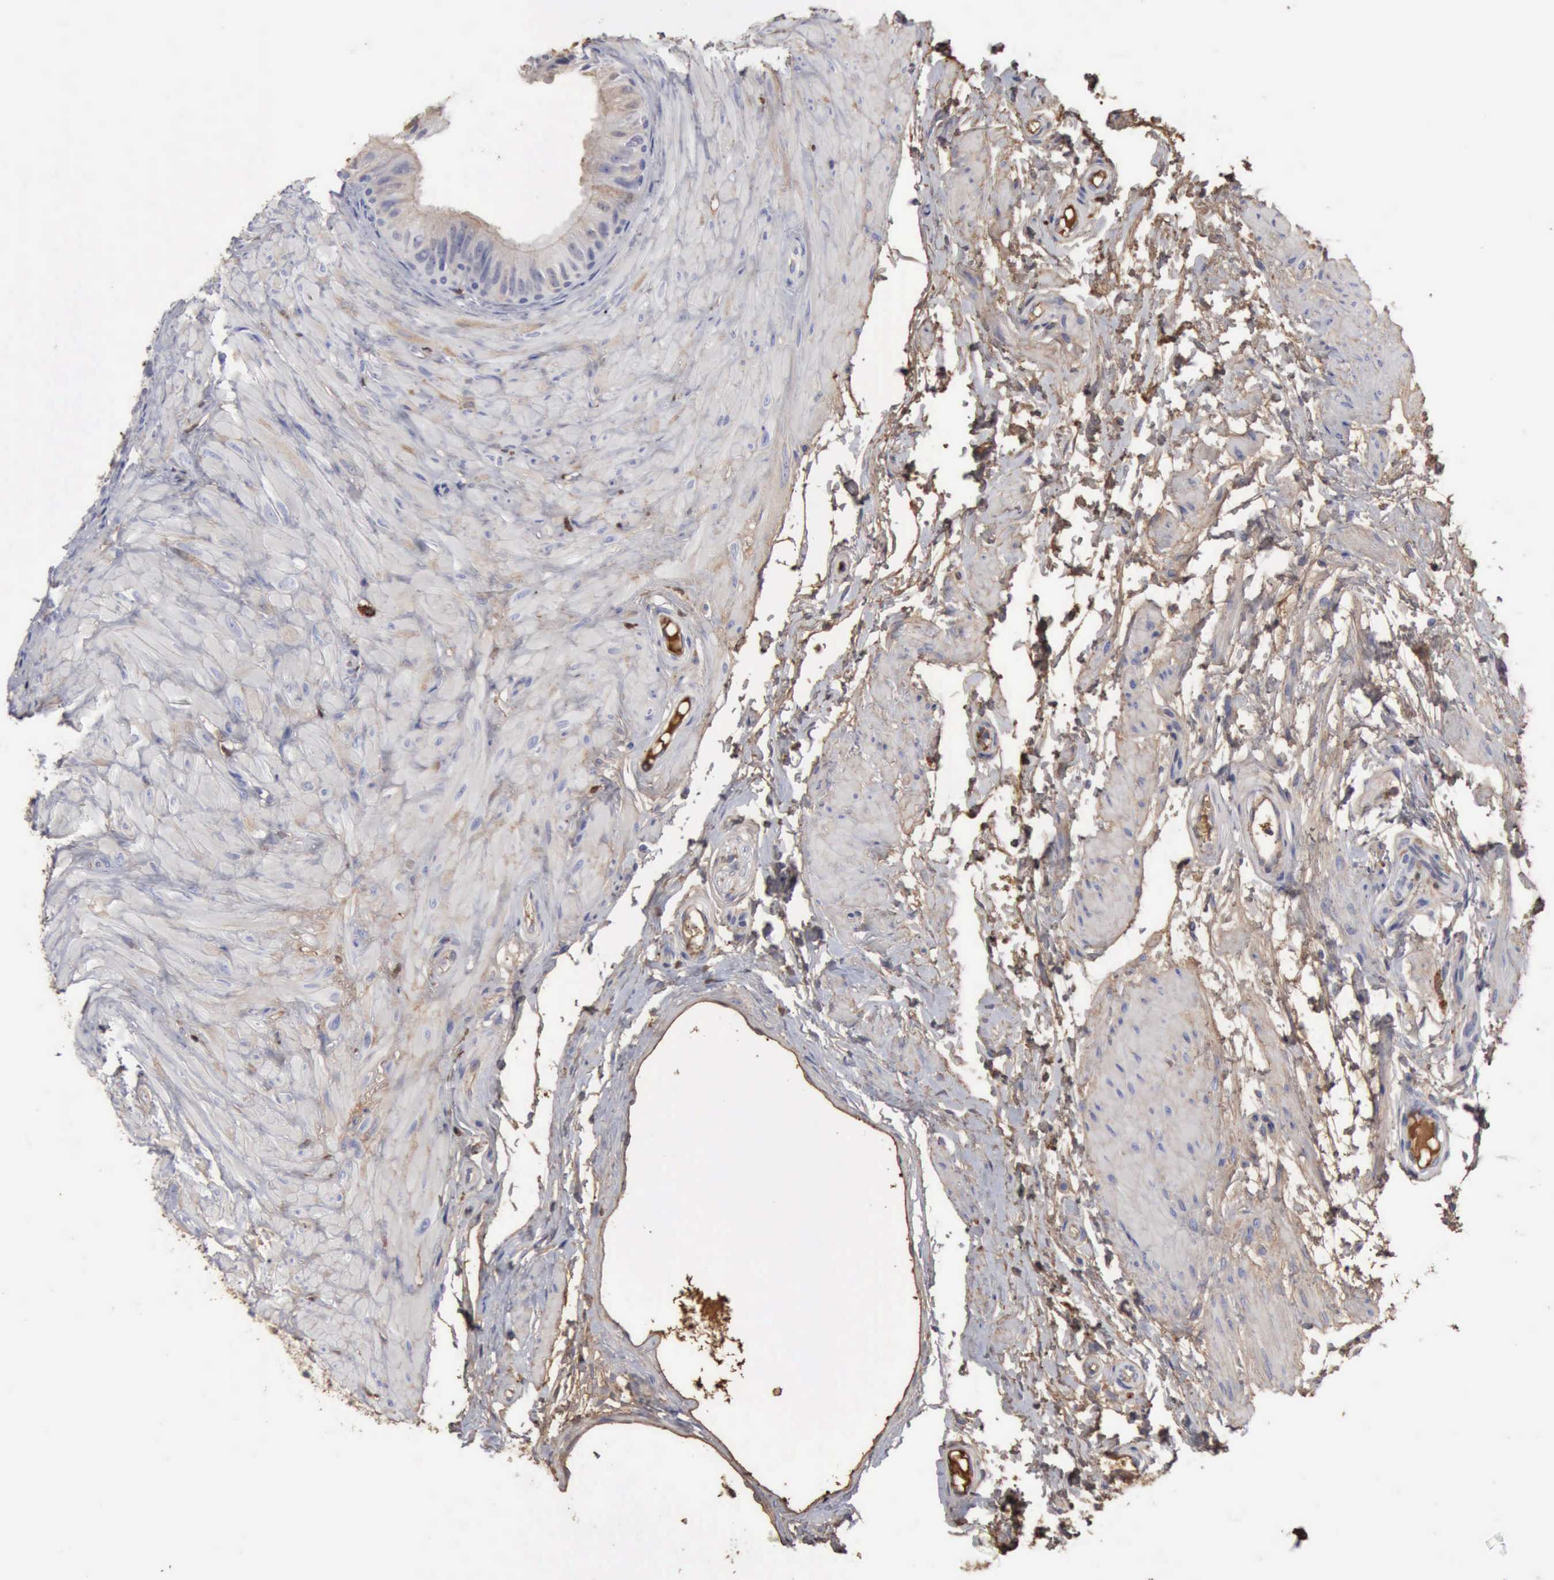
{"staining": {"intensity": "weak", "quantity": "<25%", "location": "cytoplasmic/membranous"}, "tissue": "epididymis", "cell_type": "Glandular cells", "image_type": "normal", "snomed": [{"axis": "morphology", "description": "Normal tissue, NOS"}, {"axis": "topography", "description": "Epididymis"}], "caption": "IHC micrograph of normal epididymis stained for a protein (brown), which demonstrates no staining in glandular cells.", "gene": "SERPINA1", "patient": {"sex": "male", "age": 68}}